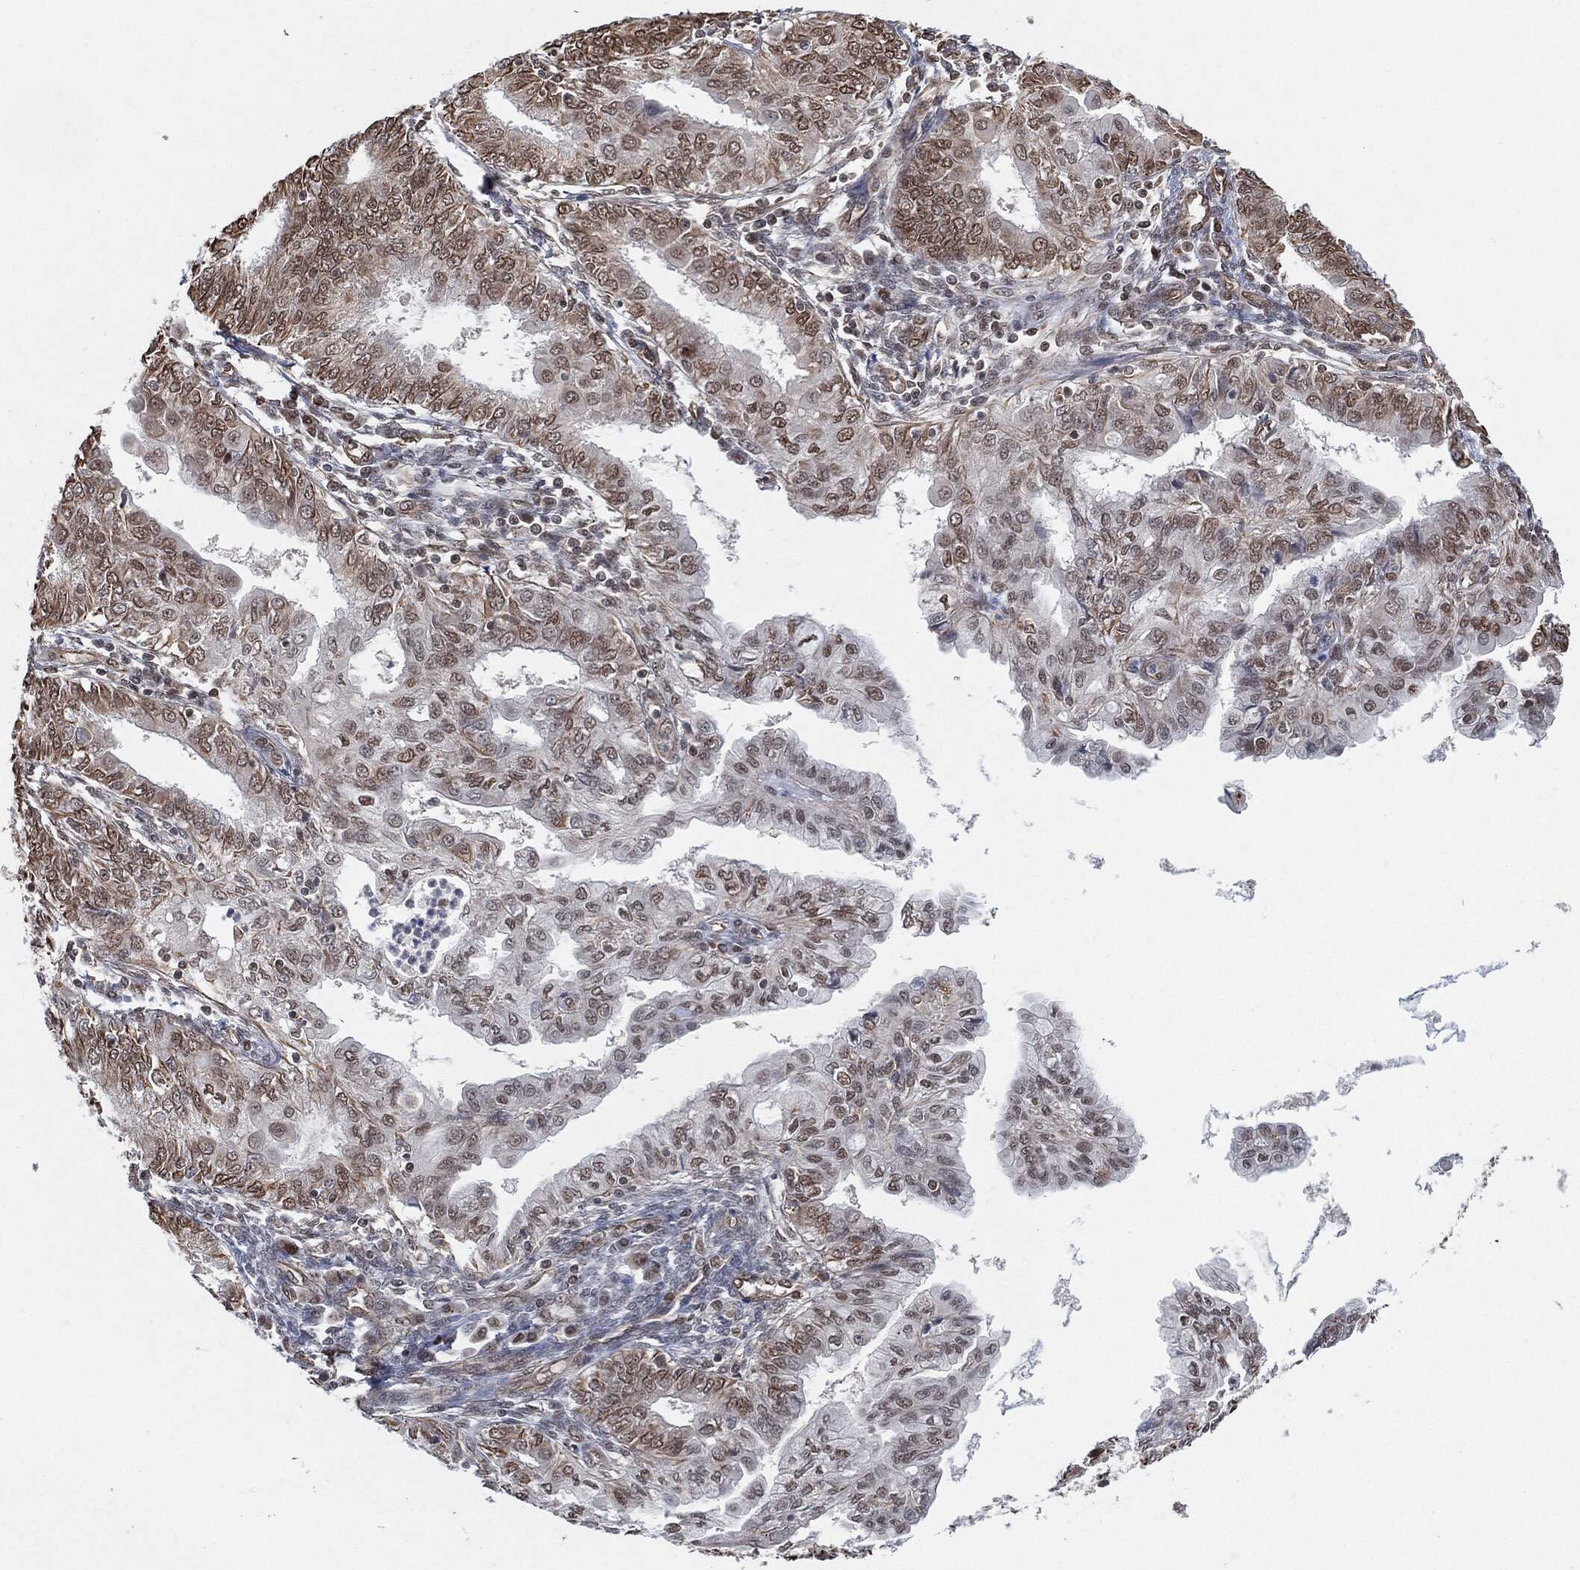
{"staining": {"intensity": "moderate", "quantity": "25%-75%", "location": "nuclear"}, "tissue": "endometrial cancer", "cell_type": "Tumor cells", "image_type": "cancer", "snomed": [{"axis": "morphology", "description": "Adenocarcinoma, NOS"}, {"axis": "topography", "description": "Endometrium"}], "caption": "Moderate nuclear protein expression is seen in about 25%-75% of tumor cells in endometrial cancer (adenocarcinoma).", "gene": "TP53RK", "patient": {"sex": "female", "age": 68}}